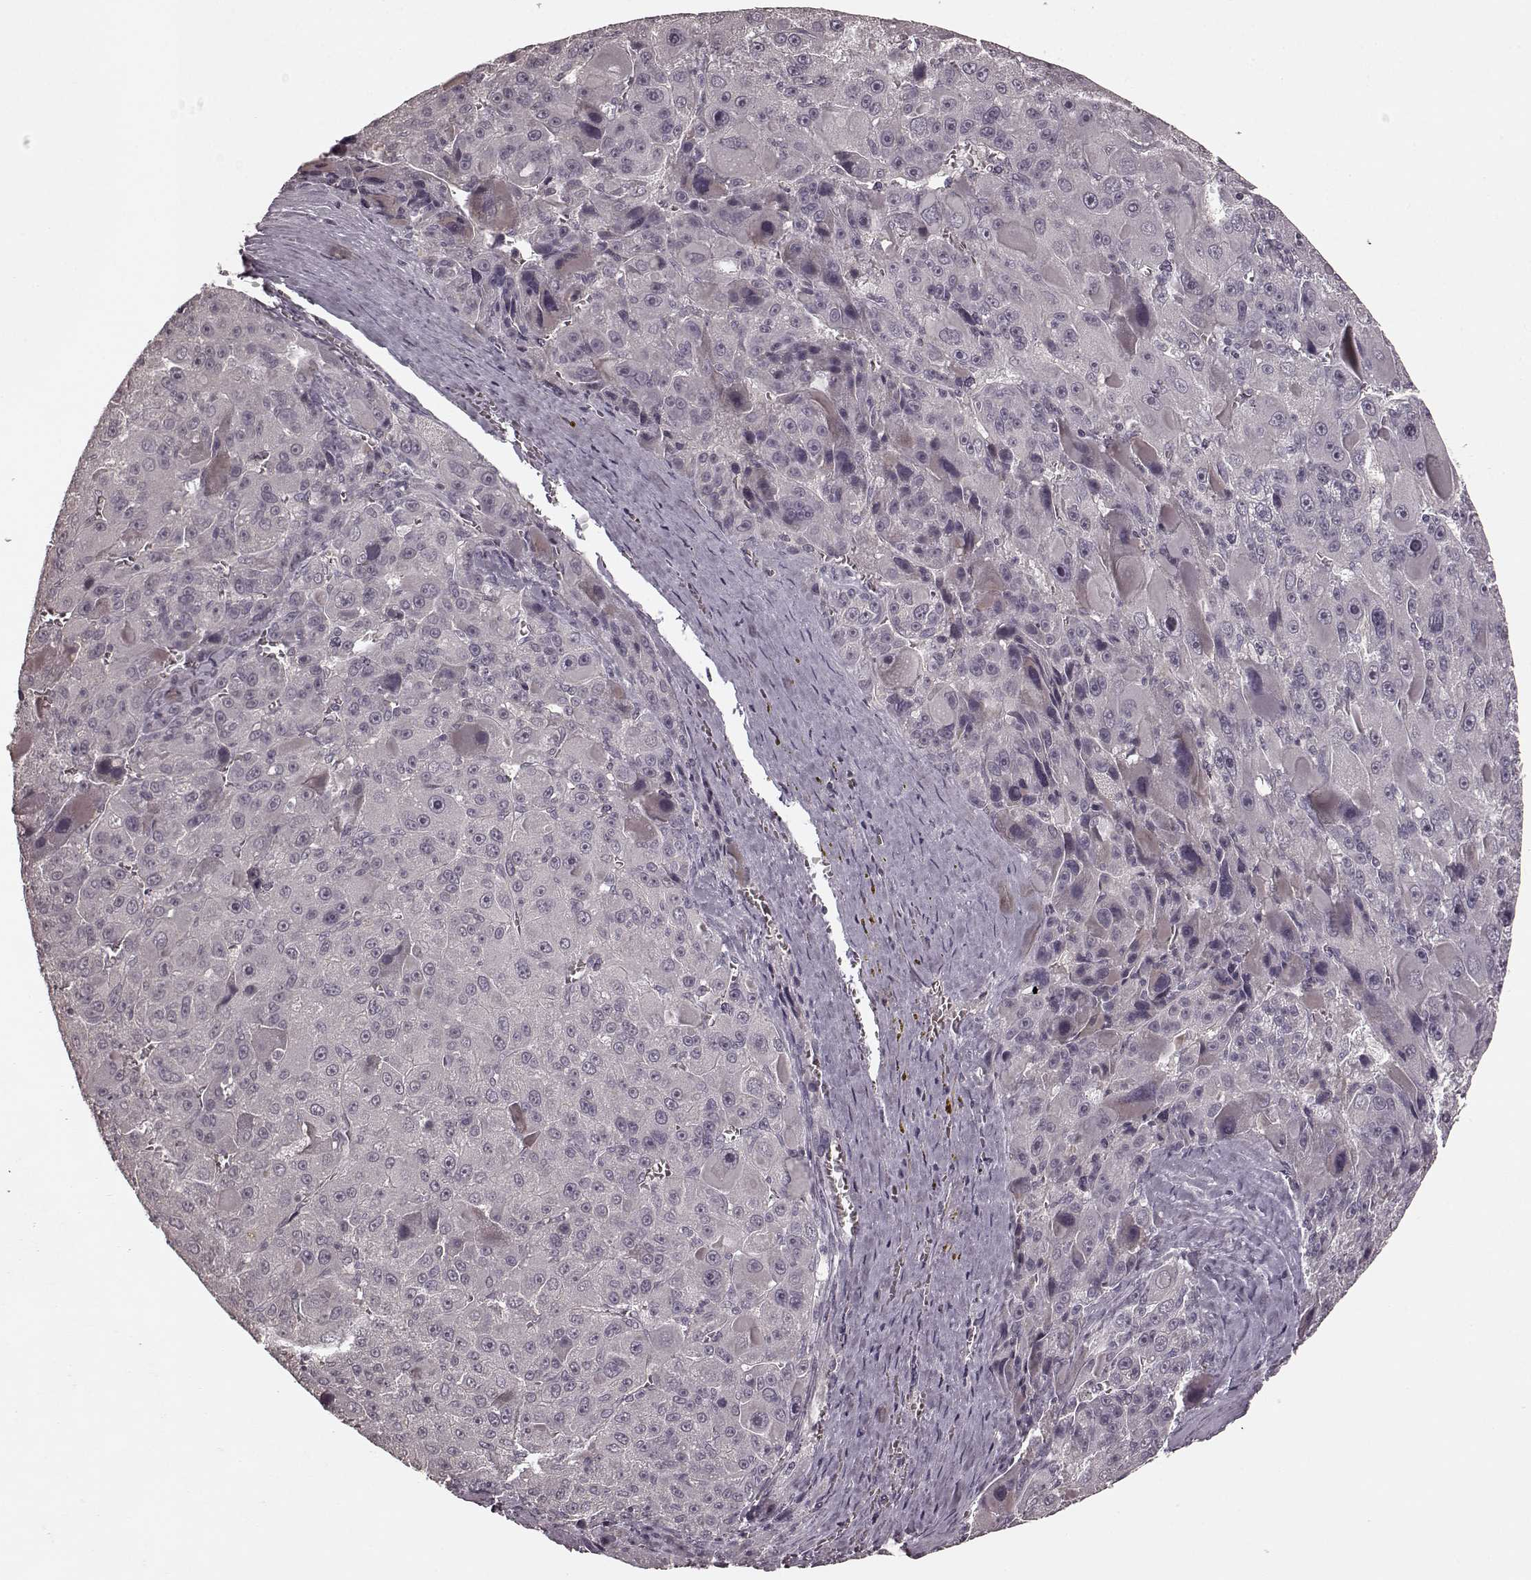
{"staining": {"intensity": "negative", "quantity": "none", "location": "none"}, "tissue": "liver cancer", "cell_type": "Tumor cells", "image_type": "cancer", "snomed": [{"axis": "morphology", "description": "Carcinoma, Hepatocellular, NOS"}, {"axis": "topography", "description": "Liver"}], "caption": "Immunohistochemistry (IHC) of human liver cancer displays no positivity in tumor cells.", "gene": "PRKCE", "patient": {"sex": "male", "age": 76}}